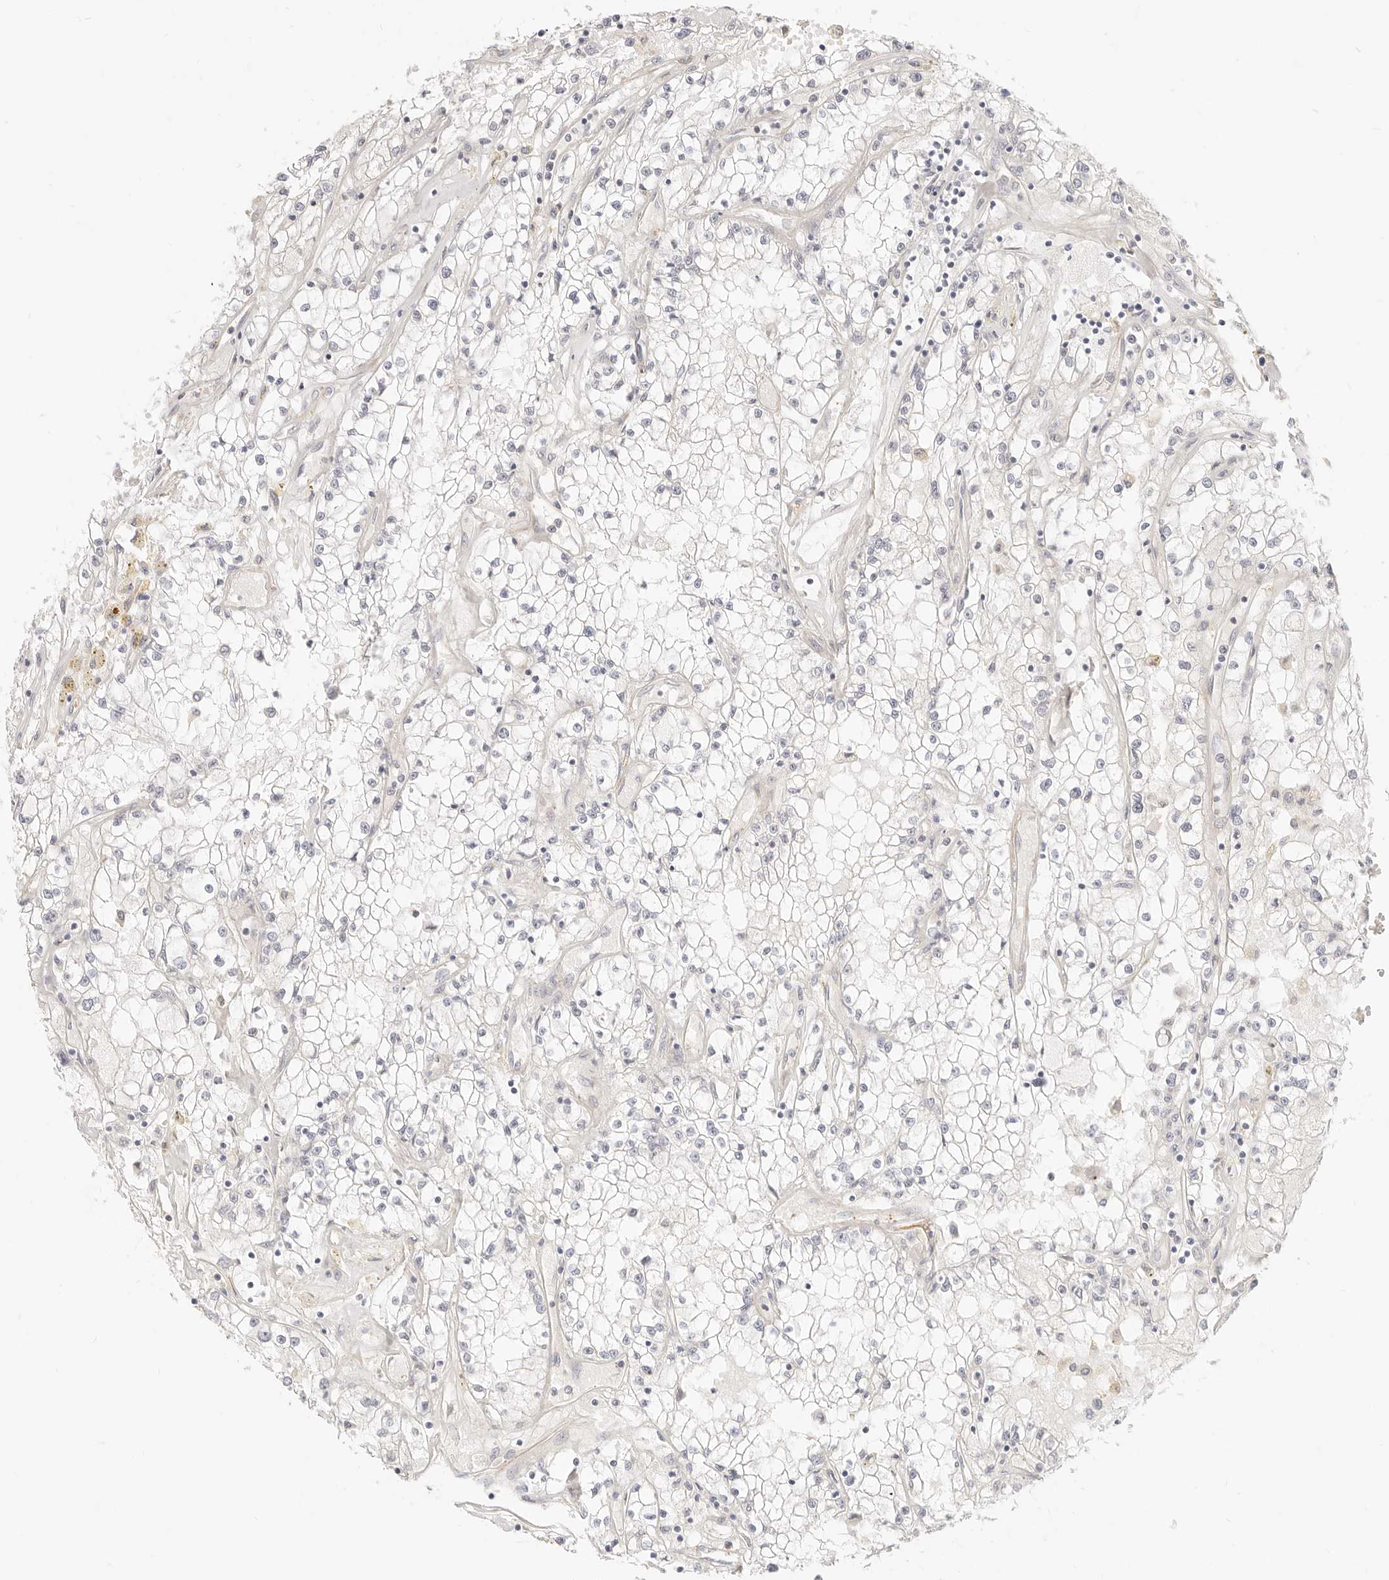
{"staining": {"intensity": "negative", "quantity": "none", "location": "none"}, "tissue": "renal cancer", "cell_type": "Tumor cells", "image_type": "cancer", "snomed": [{"axis": "morphology", "description": "Adenocarcinoma, NOS"}, {"axis": "topography", "description": "Kidney"}], "caption": "Tumor cells show no significant expression in renal adenocarcinoma. Brightfield microscopy of IHC stained with DAB (brown) and hematoxylin (blue), captured at high magnification.", "gene": "UBXN10", "patient": {"sex": "male", "age": 56}}